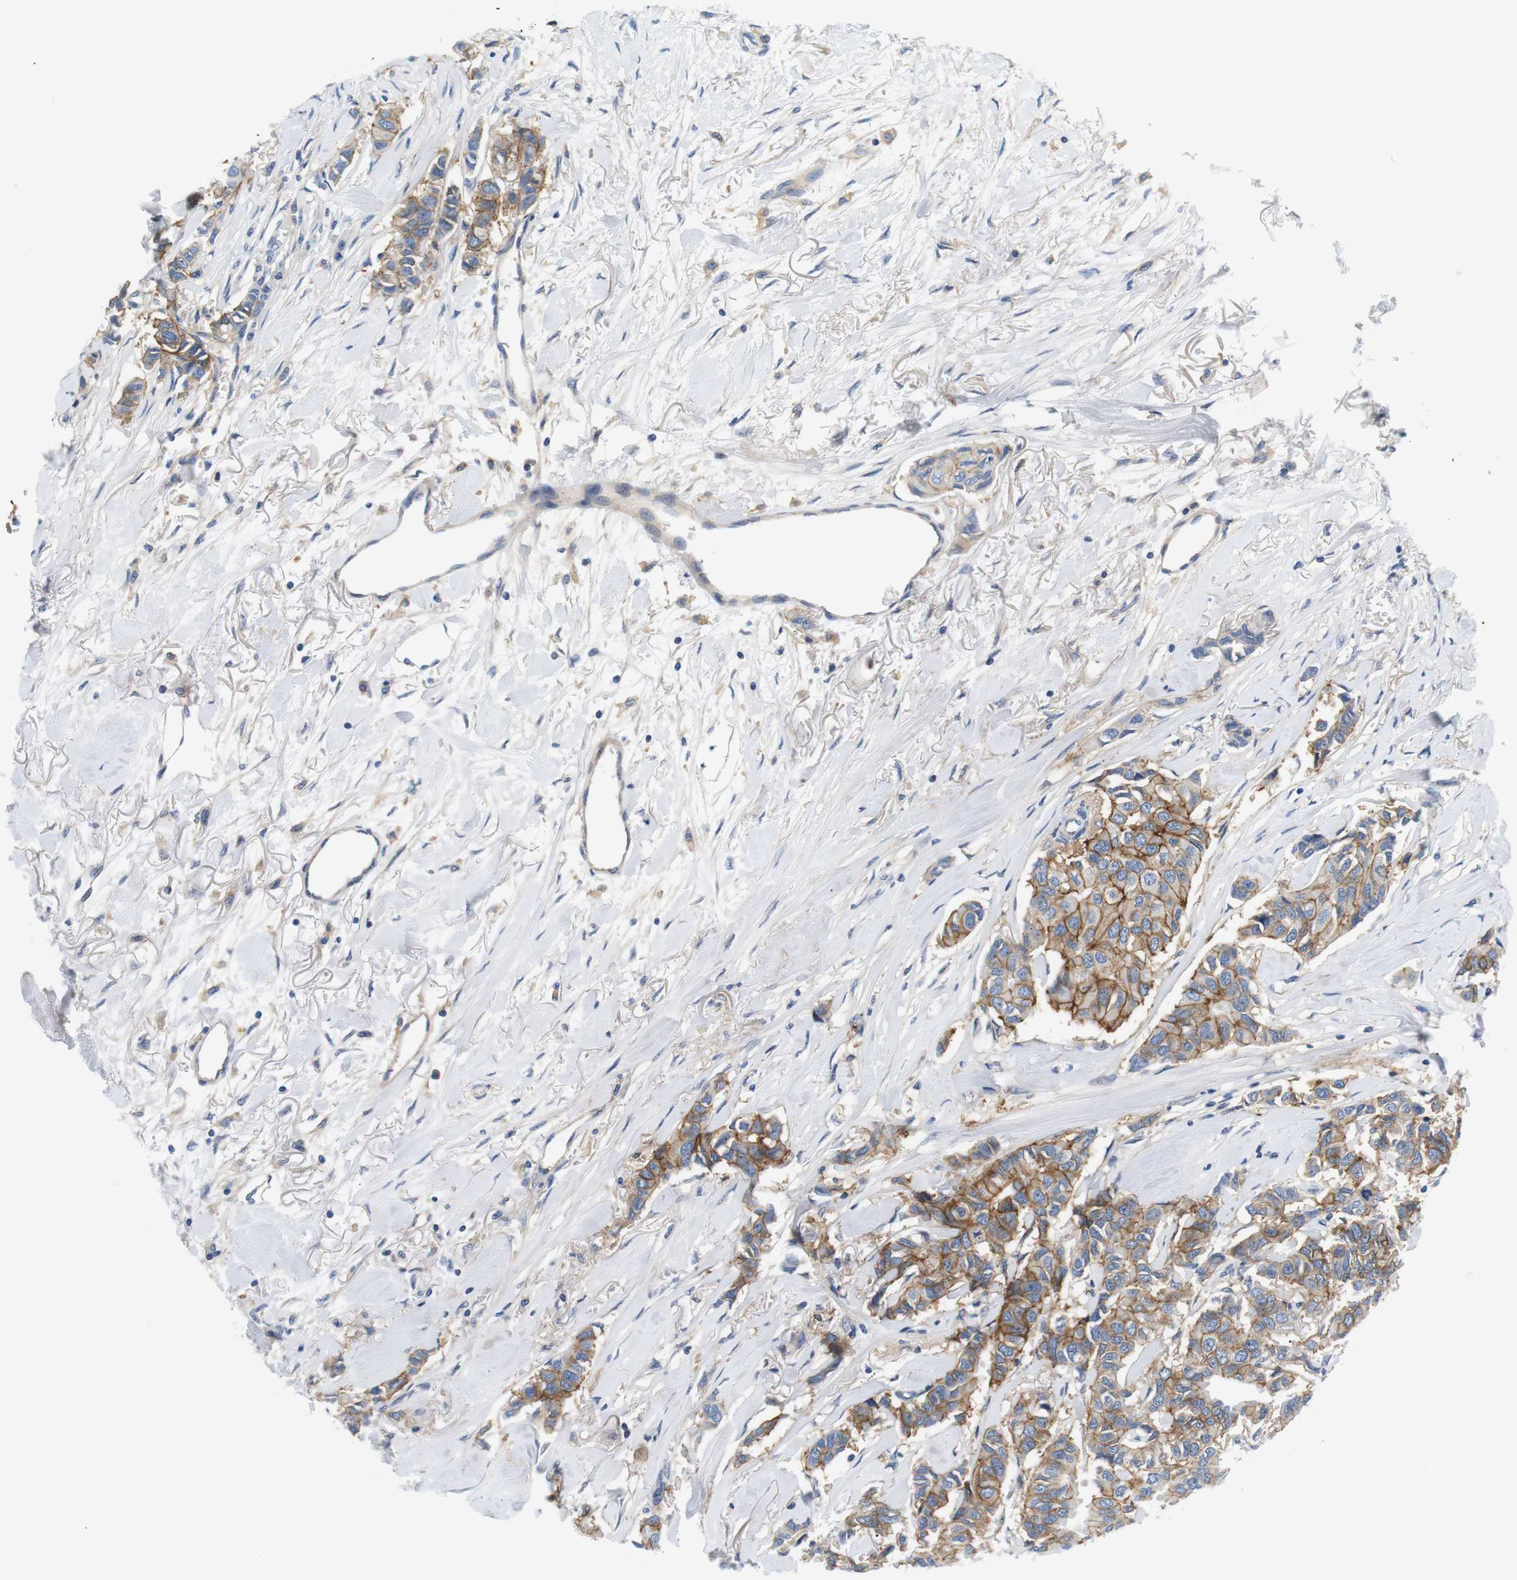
{"staining": {"intensity": "moderate", "quantity": "25%-75%", "location": "cytoplasmic/membranous"}, "tissue": "breast cancer", "cell_type": "Tumor cells", "image_type": "cancer", "snomed": [{"axis": "morphology", "description": "Duct carcinoma"}, {"axis": "topography", "description": "Breast"}], "caption": "A brown stain highlights moderate cytoplasmic/membranous staining of a protein in human intraductal carcinoma (breast) tumor cells.", "gene": "SLC30A1", "patient": {"sex": "female", "age": 80}}